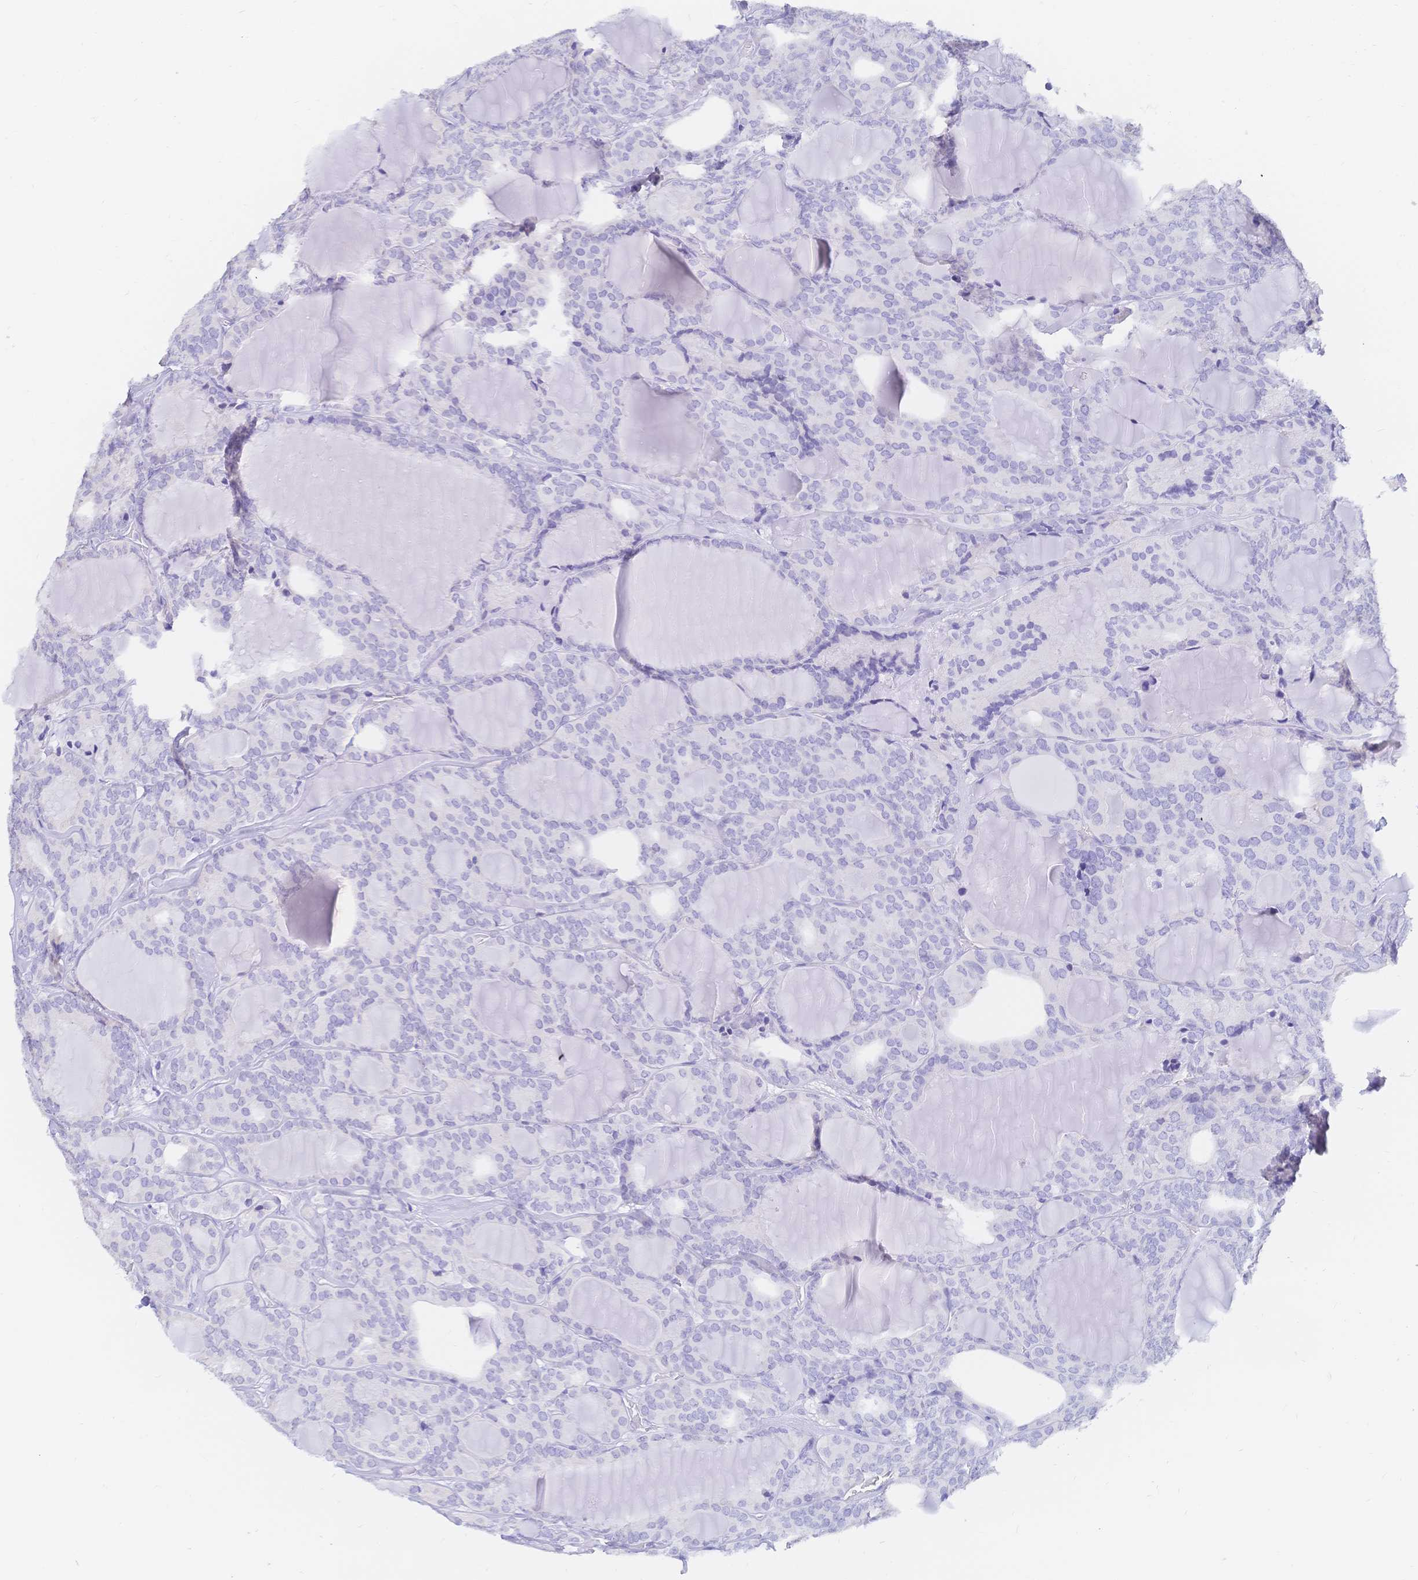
{"staining": {"intensity": "negative", "quantity": "none", "location": "none"}, "tissue": "thyroid cancer", "cell_type": "Tumor cells", "image_type": "cancer", "snomed": [{"axis": "morphology", "description": "Follicular adenoma carcinoma, NOS"}, {"axis": "topography", "description": "Thyroid gland"}], "caption": "An immunohistochemistry photomicrograph of follicular adenoma carcinoma (thyroid) is shown. There is no staining in tumor cells of follicular adenoma carcinoma (thyroid). (Stains: DAB (3,3'-diaminobenzidine) immunohistochemistry with hematoxylin counter stain, Microscopy: brightfield microscopy at high magnification).", "gene": "MEP1B", "patient": {"sex": "male", "age": 74}}